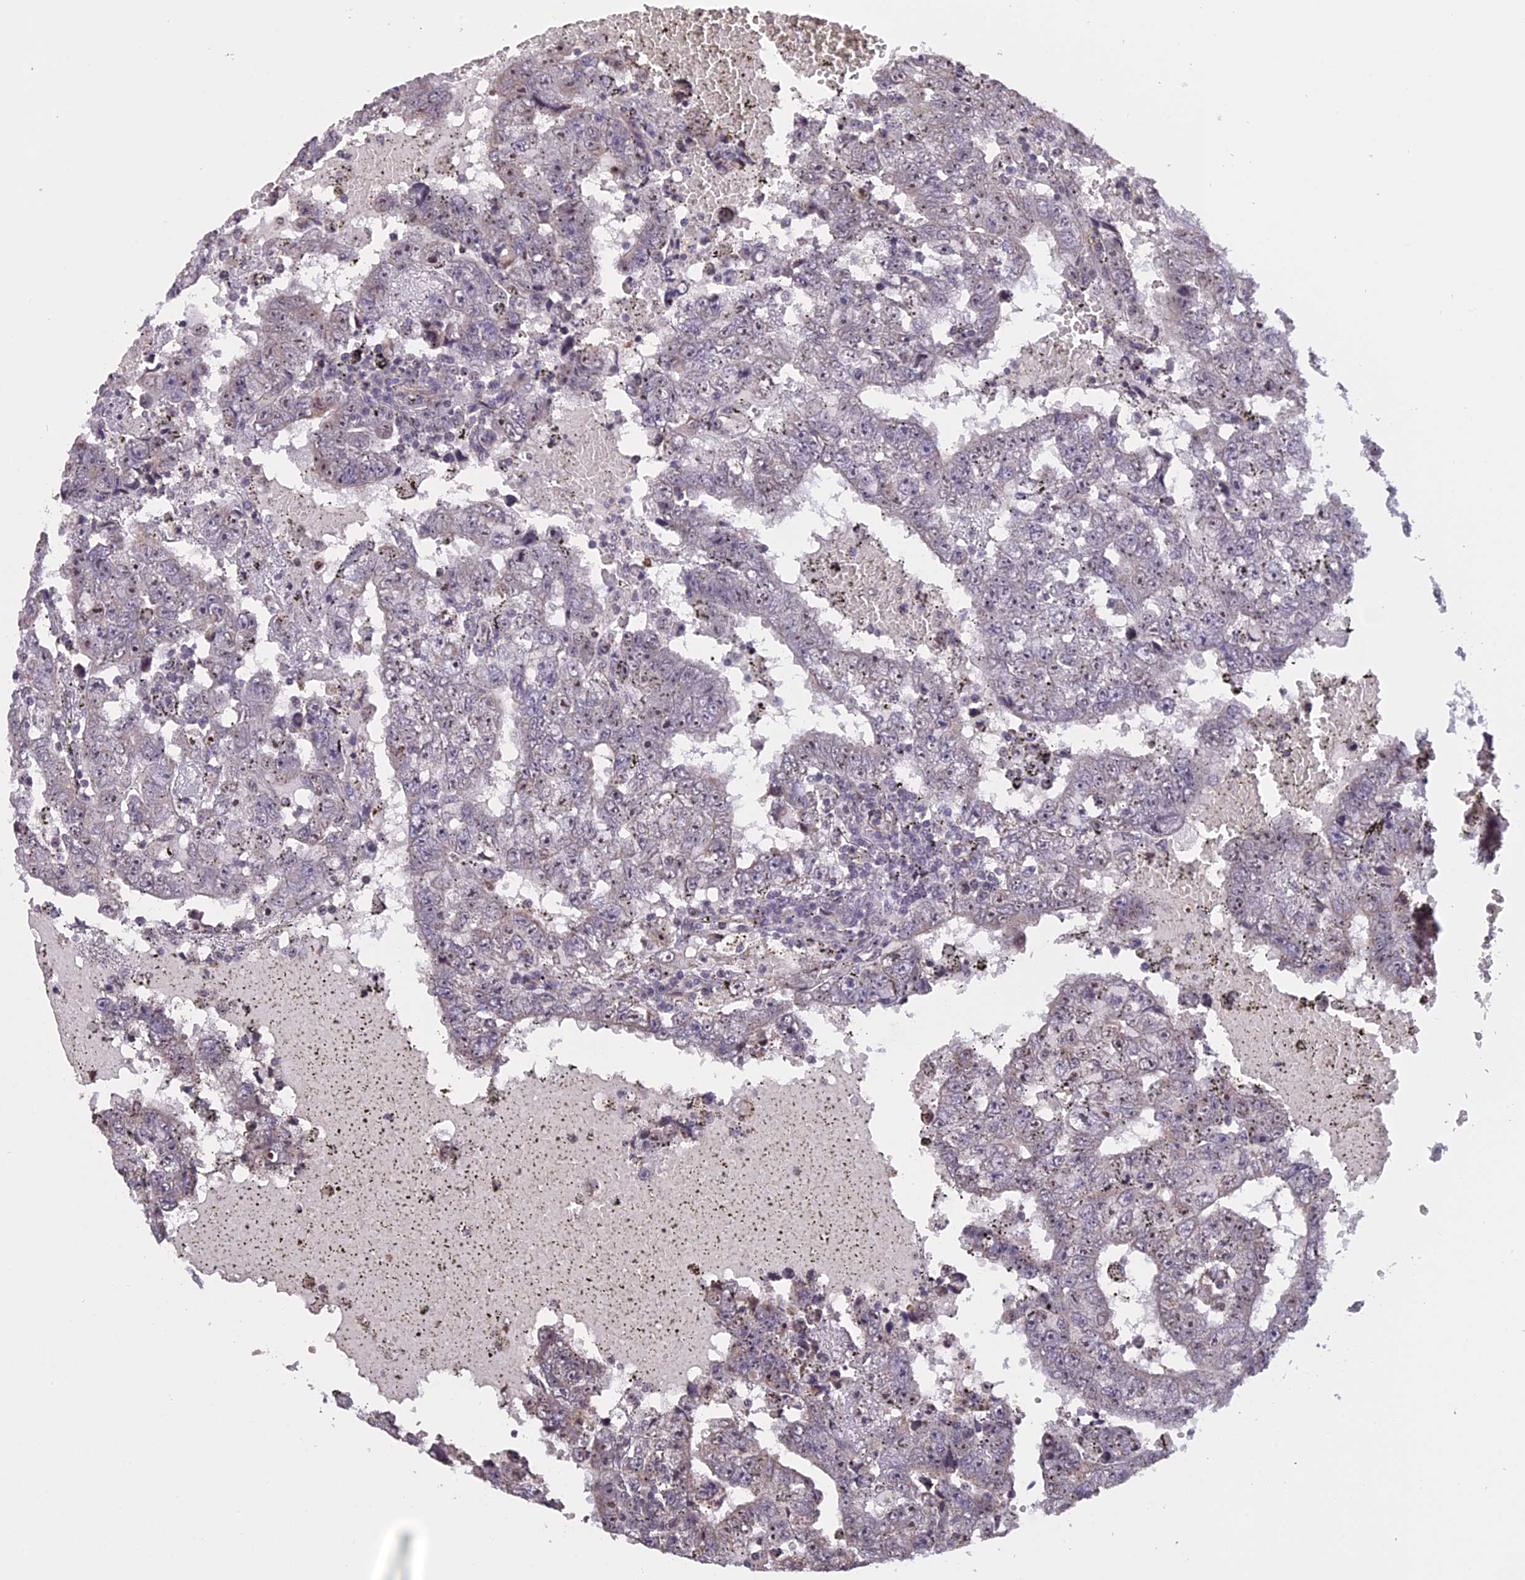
{"staining": {"intensity": "negative", "quantity": "none", "location": "none"}, "tissue": "testis cancer", "cell_type": "Tumor cells", "image_type": "cancer", "snomed": [{"axis": "morphology", "description": "Carcinoma, Embryonal, NOS"}, {"axis": "topography", "description": "Testis"}], "caption": "High power microscopy histopathology image of an immunohistochemistry (IHC) photomicrograph of embryonal carcinoma (testis), revealing no significant positivity in tumor cells.", "gene": "MGA", "patient": {"sex": "male", "age": 25}}